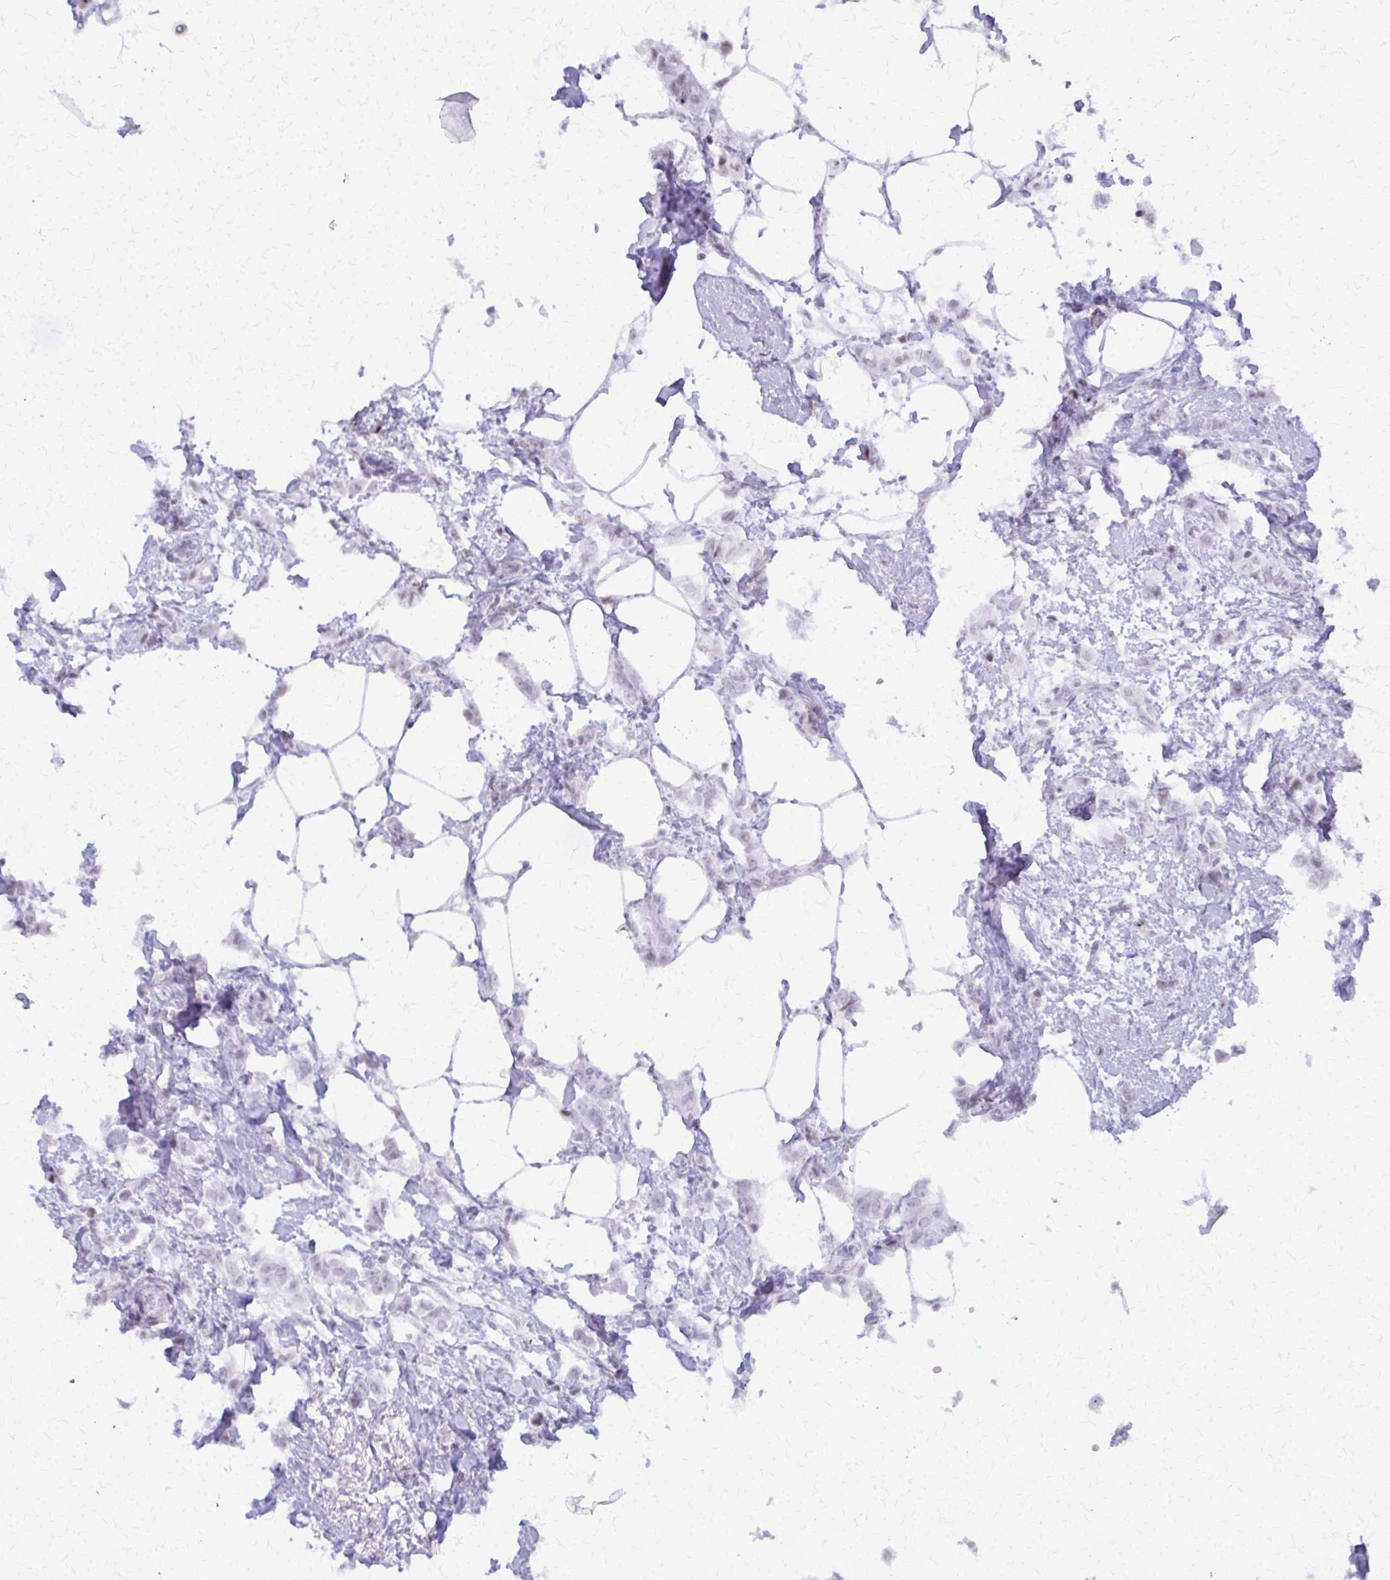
{"staining": {"intensity": "negative", "quantity": "none", "location": "none"}, "tissue": "breast cancer", "cell_type": "Tumor cells", "image_type": "cancer", "snomed": [{"axis": "morphology", "description": "Duct carcinoma"}, {"axis": "topography", "description": "Breast"}], "caption": "Human intraductal carcinoma (breast) stained for a protein using IHC demonstrates no staining in tumor cells.", "gene": "FAM162B", "patient": {"sex": "female", "age": 40}}